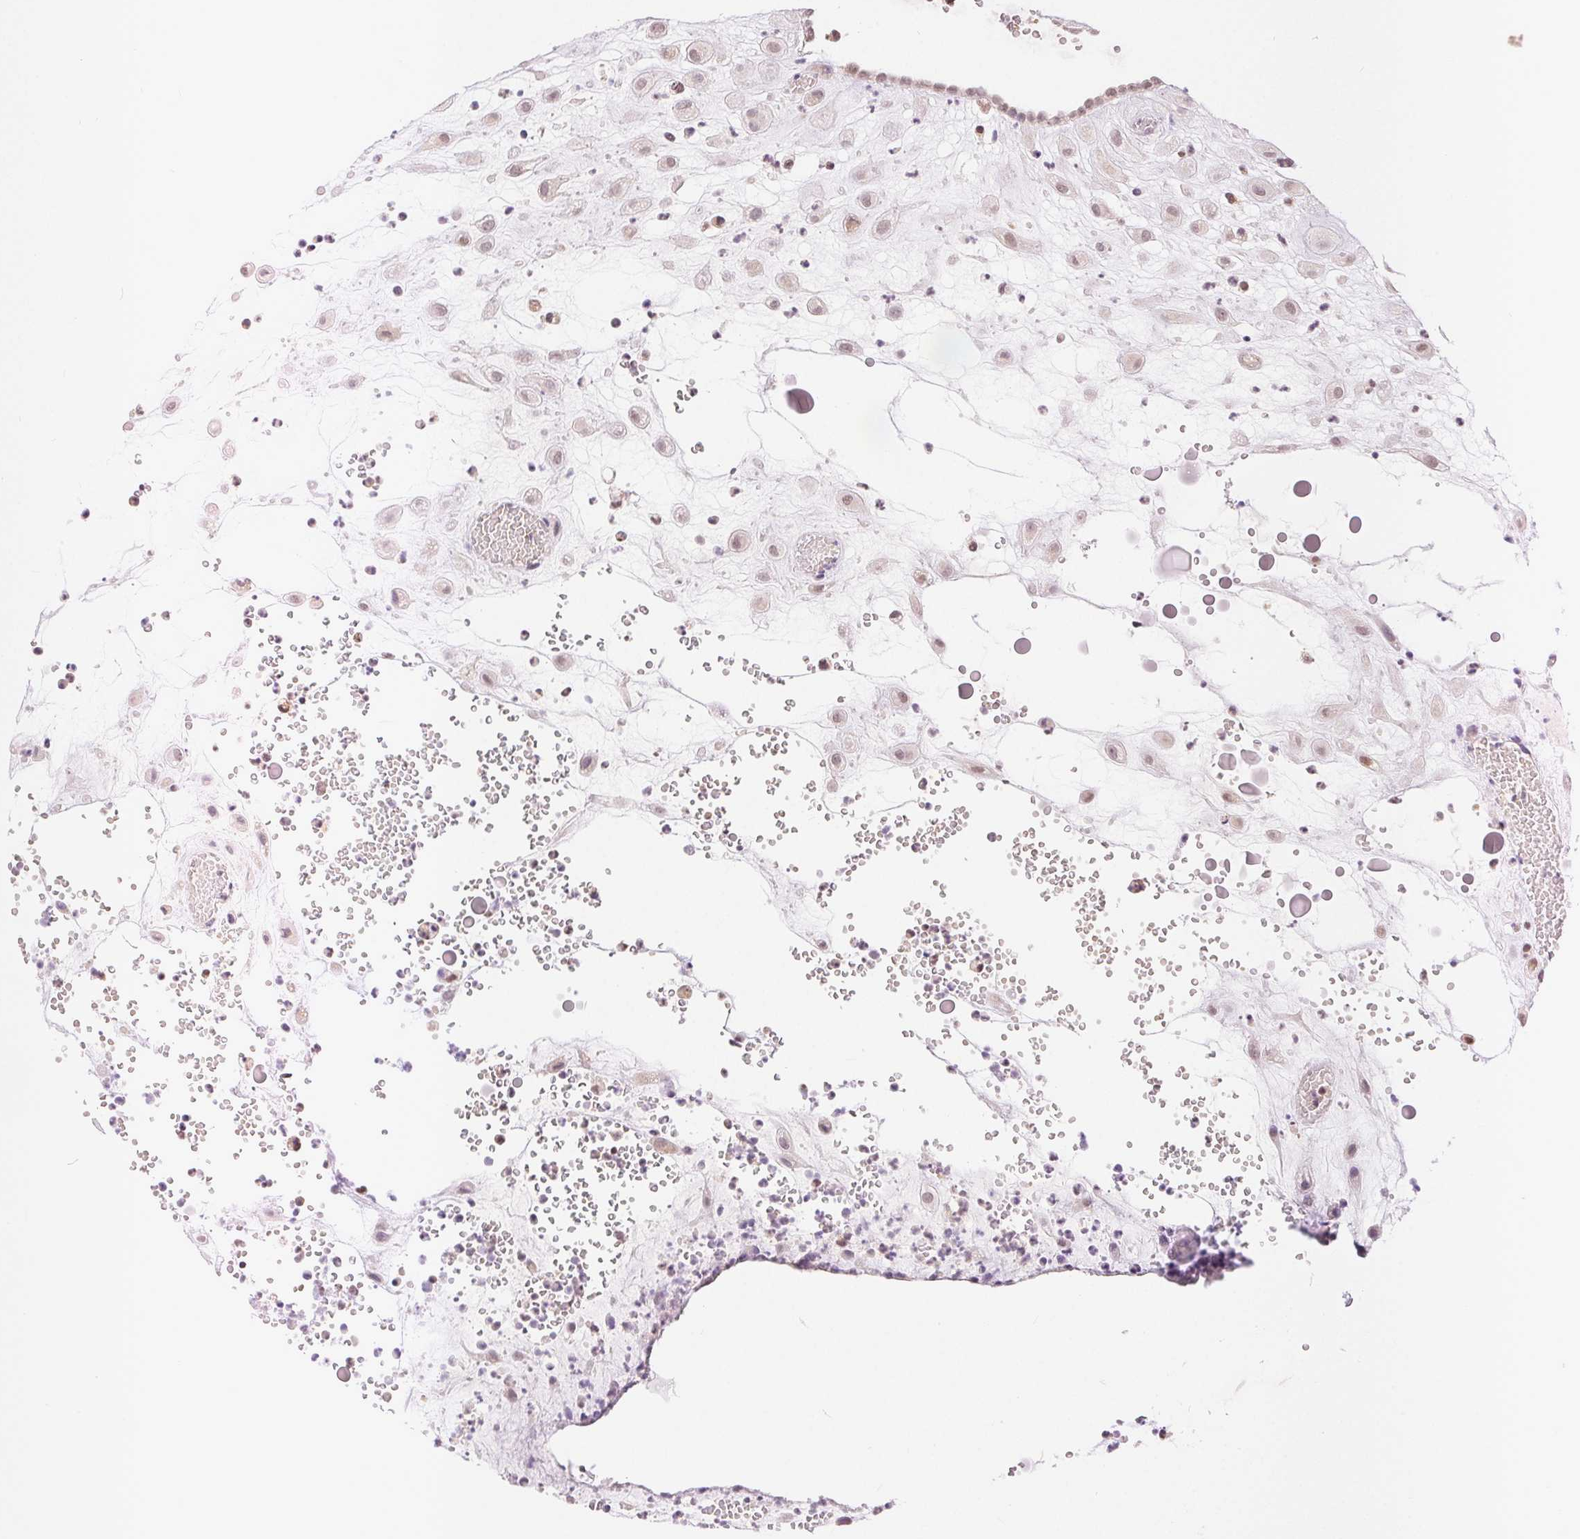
{"staining": {"intensity": "weak", "quantity": "25%-75%", "location": "nuclear"}, "tissue": "placenta", "cell_type": "Decidual cells", "image_type": "normal", "snomed": [{"axis": "morphology", "description": "Normal tissue, NOS"}, {"axis": "topography", "description": "Placenta"}], "caption": "Brown immunohistochemical staining in benign human placenta shows weak nuclear staining in approximately 25%-75% of decidual cells.", "gene": "POU2F2", "patient": {"sex": "female", "age": 24}}